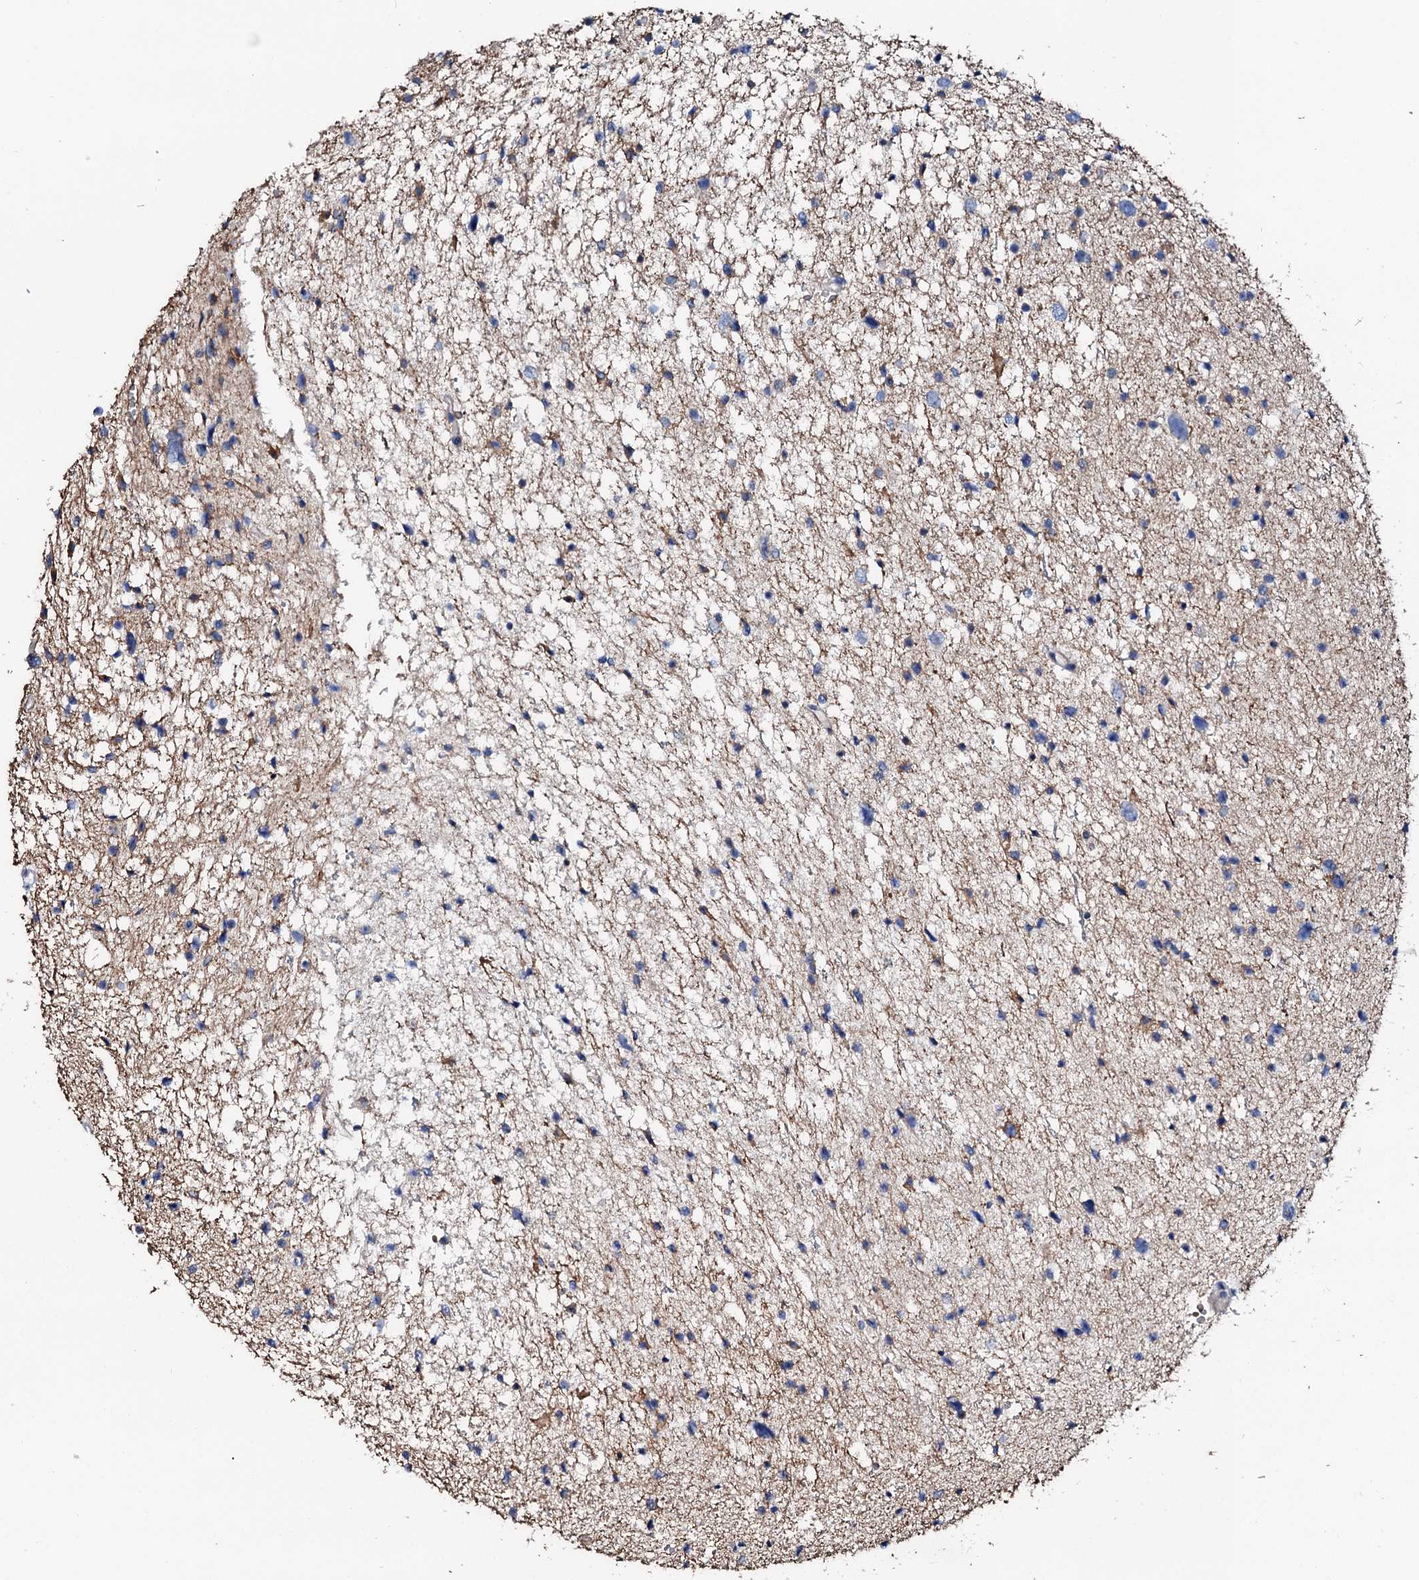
{"staining": {"intensity": "negative", "quantity": "none", "location": "none"}, "tissue": "glioma", "cell_type": "Tumor cells", "image_type": "cancer", "snomed": [{"axis": "morphology", "description": "Glioma, malignant, Low grade"}, {"axis": "topography", "description": "Brain"}], "caption": "Tumor cells show no significant staining in malignant low-grade glioma.", "gene": "SLC10A7", "patient": {"sex": "female", "age": 37}}